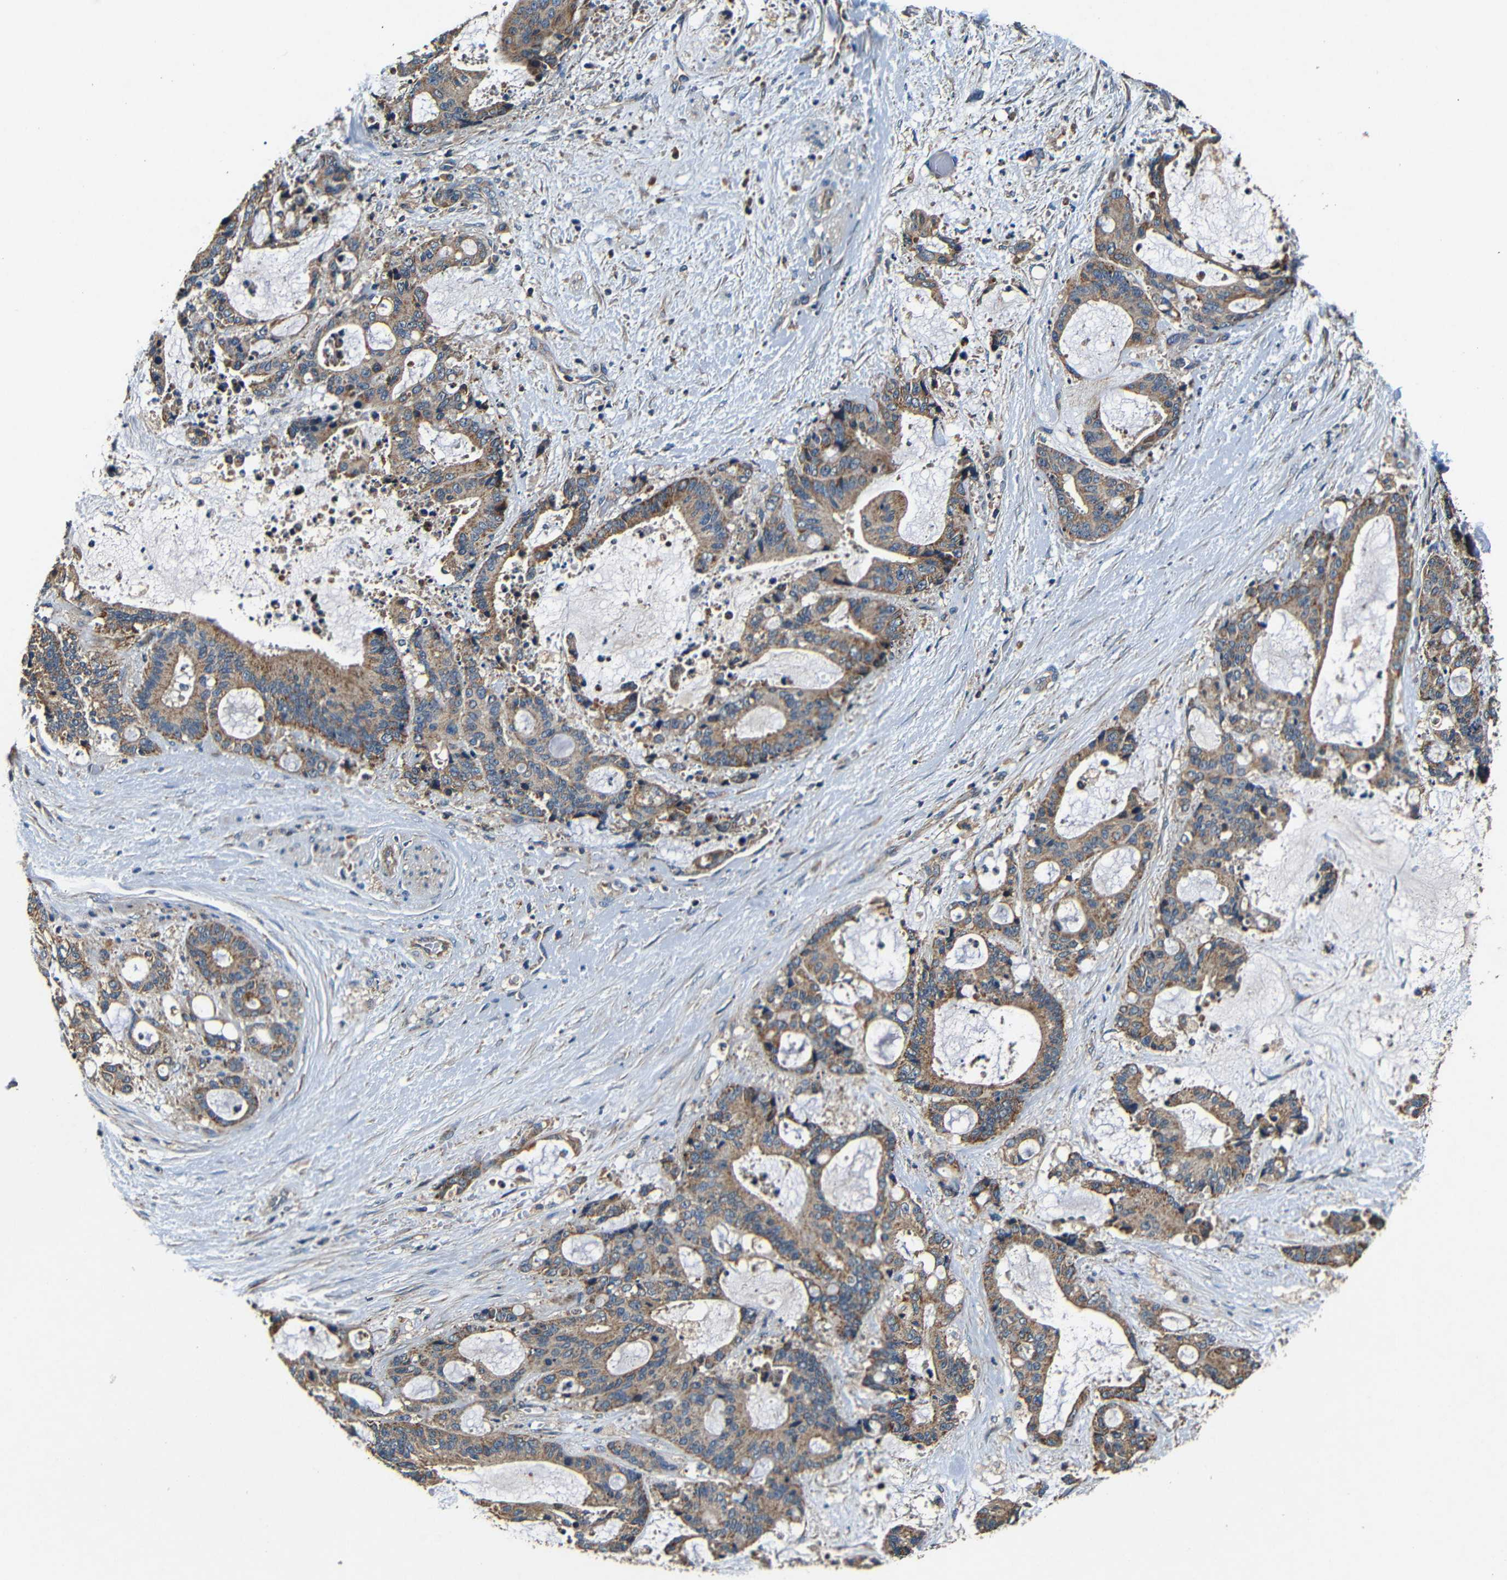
{"staining": {"intensity": "moderate", "quantity": ">75%", "location": "cytoplasmic/membranous"}, "tissue": "liver cancer", "cell_type": "Tumor cells", "image_type": "cancer", "snomed": [{"axis": "morphology", "description": "Normal tissue, NOS"}, {"axis": "morphology", "description": "Cholangiocarcinoma"}, {"axis": "topography", "description": "Liver"}, {"axis": "topography", "description": "Peripheral nerve tissue"}], "caption": "Brown immunohistochemical staining in liver cancer (cholangiocarcinoma) displays moderate cytoplasmic/membranous positivity in approximately >75% of tumor cells.", "gene": "MTX1", "patient": {"sex": "female", "age": 73}}